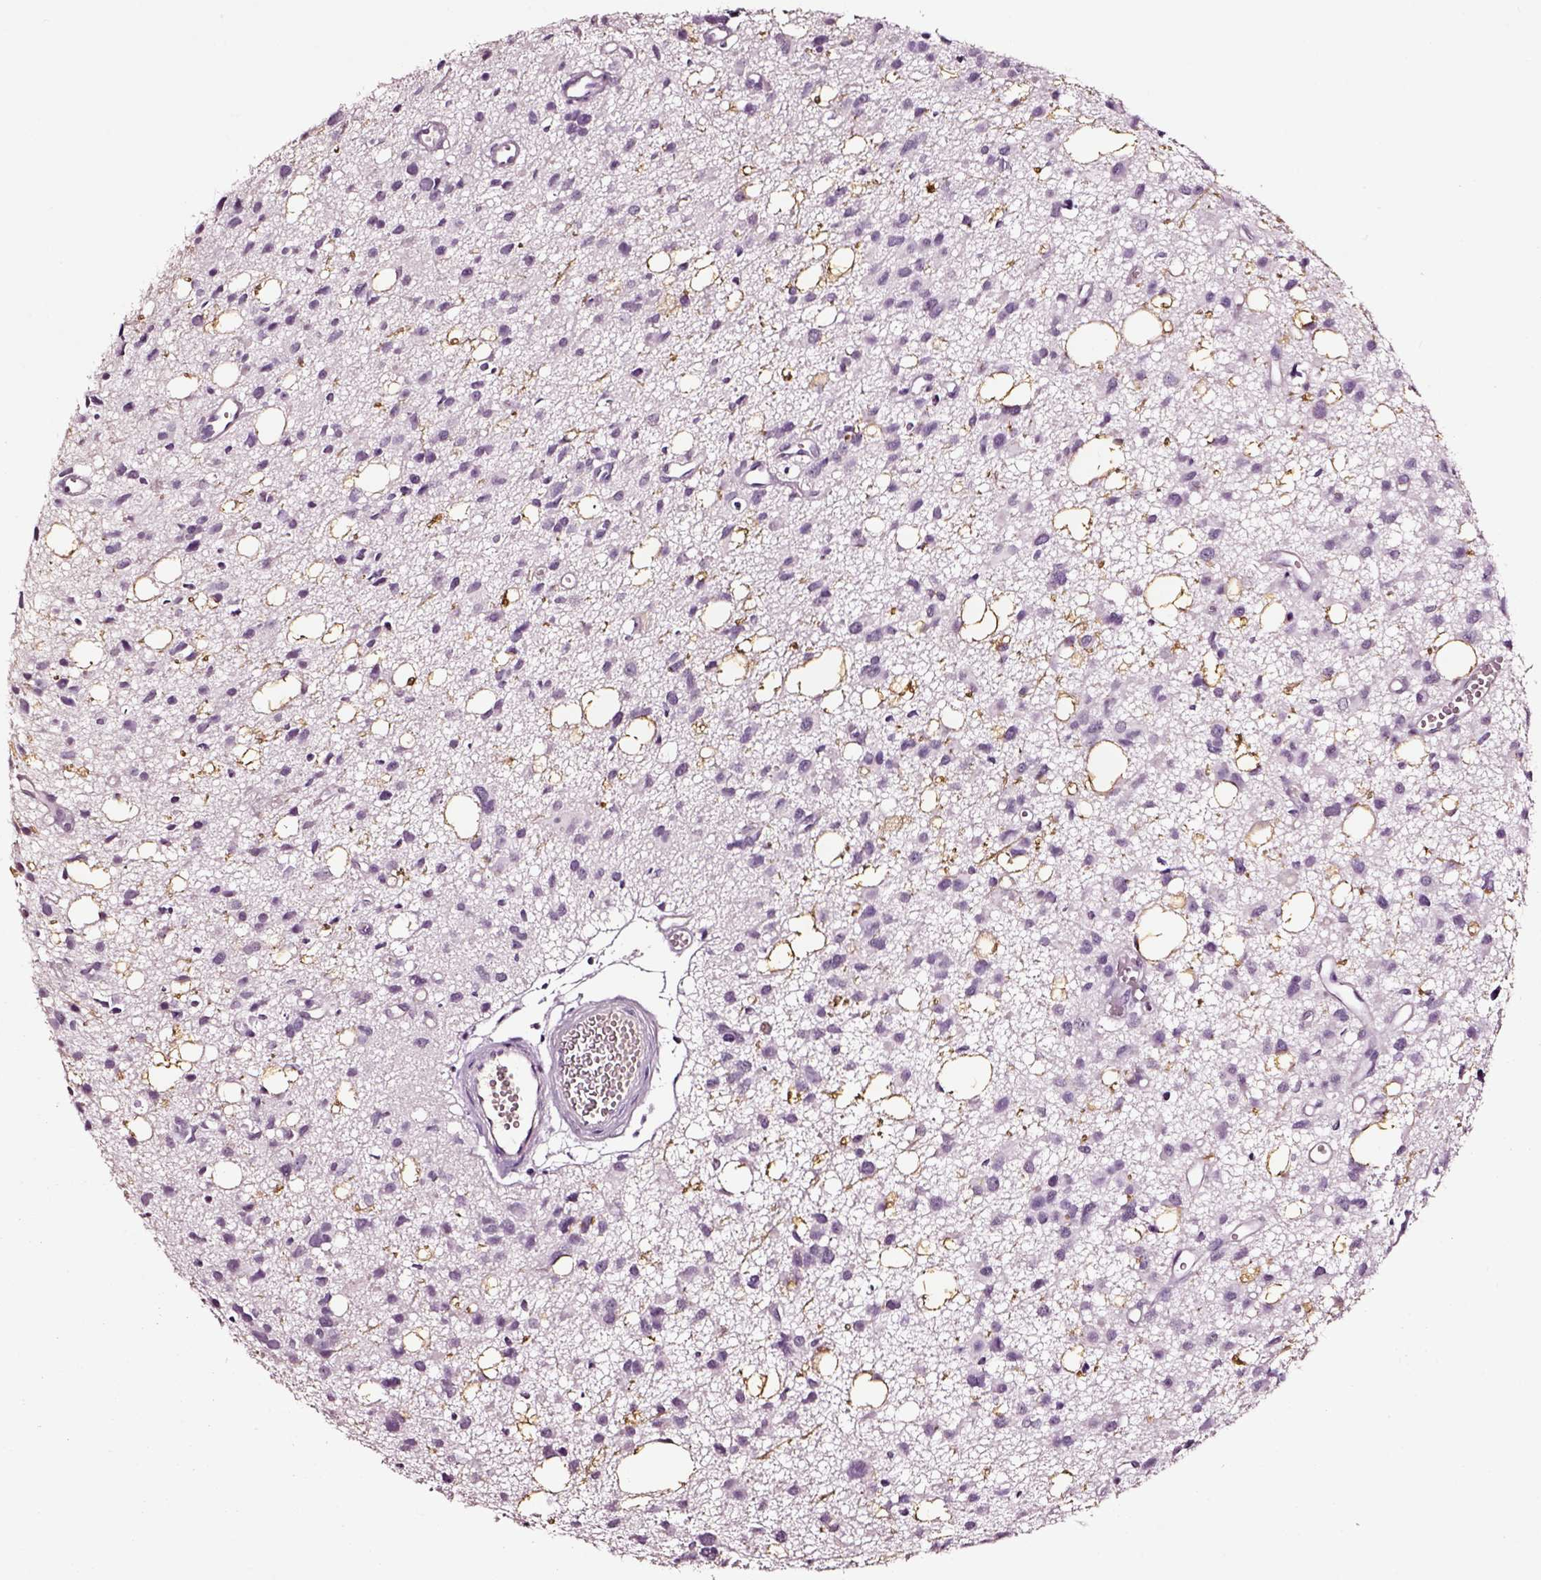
{"staining": {"intensity": "negative", "quantity": "none", "location": "none"}, "tissue": "glioma", "cell_type": "Tumor cells", "image_type": "cancer", "snomed": [{"axis": "morphology", "description": "Glioma, malignant, High grade"}, {"axis": "topography", "description": "Brain"}], "caption": "Immunohistochemistry (IHC) photomicrograph of glioma stained for a protein (brown), which shows no expression in tumor cells. The staining is performed using DAB (3,3'-diaminobenzidine) brown chromogen with nuclei counter-stained in using hematoxylin.", "gene": "SMIM17", "patient": {"sex": "male", "age": 23}}